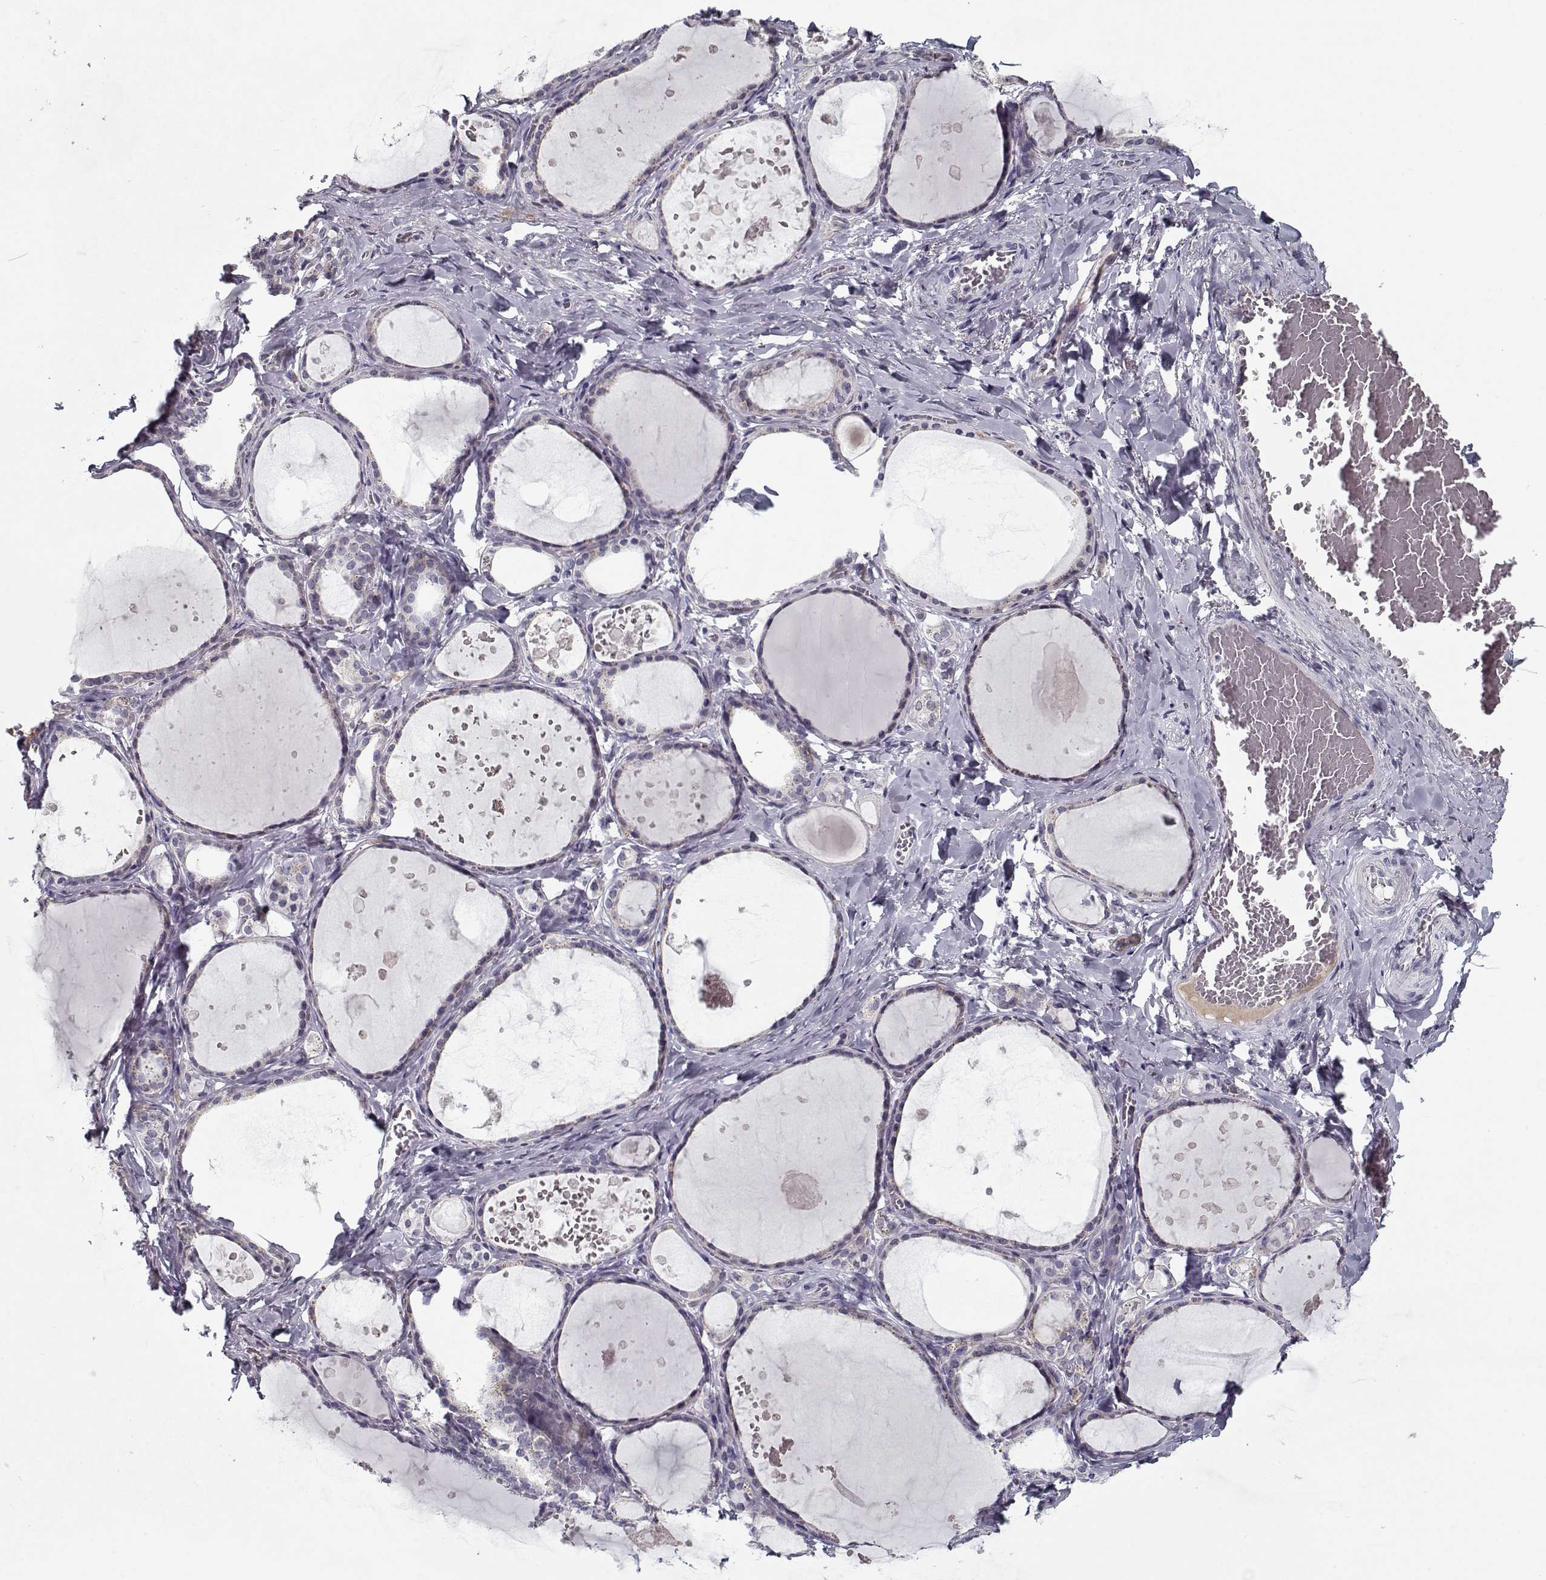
{"staining": {"intensity": "weak", "quantity": "<25%", "location": "cytoplasmic/membranous"}, "tissue": "thyroid gland", "cell_type": "Glandular cells", "image_type": "normal", "snomed": [{"axis": "morphology", "description": "Normal tissue, NOS"}, {"axis": "topography", "description": "Thyroid gland"}], "caption": "Immunohistochemistry (IHC) photomicrograph of benign thyroid gland: human thyroid gland stained with DAB exhibits no significant protein staining in glandular cells.", "gene": "DDX25", "patient": {"sex": "female", "age": 56}}